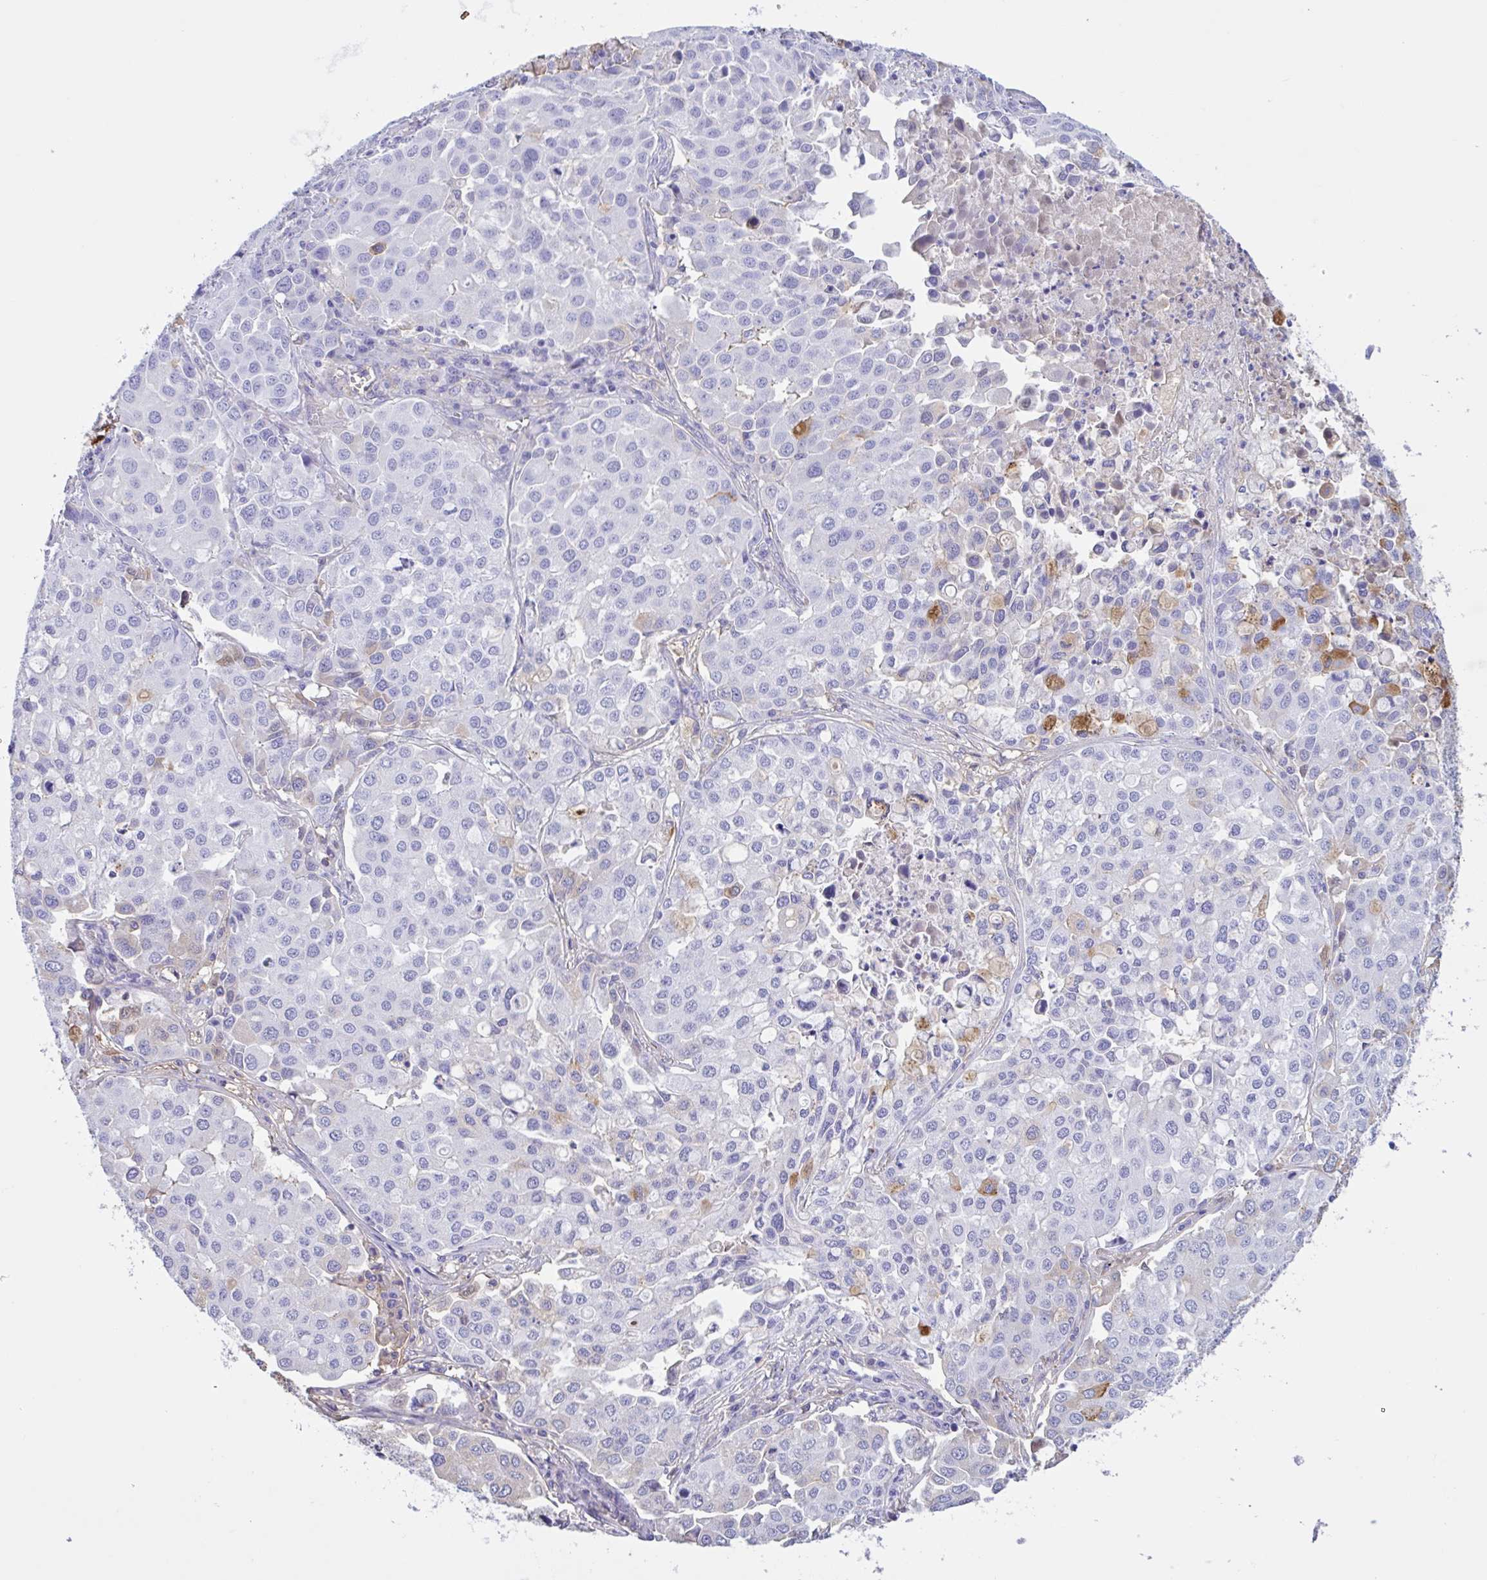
{"staining": {"intensity": "negative", "quantity": "none", "location": "none"}, "tissue": "lung cancer", "cell_type": "Tumor cells", "image_type": "cancer", "snomed": [{"axis": "morphology", "description": "Adenocarcinoma, NOS"}, {"axis": "morphology", "description": "Adenocarcinoma, metastatic, NOS"}, {"axis": "topography", "description": "Lymph node"}, {"axis": "topography", "description": "Lung"}], "caption": "An immunohistochemistry photomicrograph of metastatic adenocarcinoma (lung) is shown. There is no staining in tumor cells of metastatic adenocarcinoma (lung).", "gene": "LARGE2", "patient": {"sex": "female", "age": 65}}